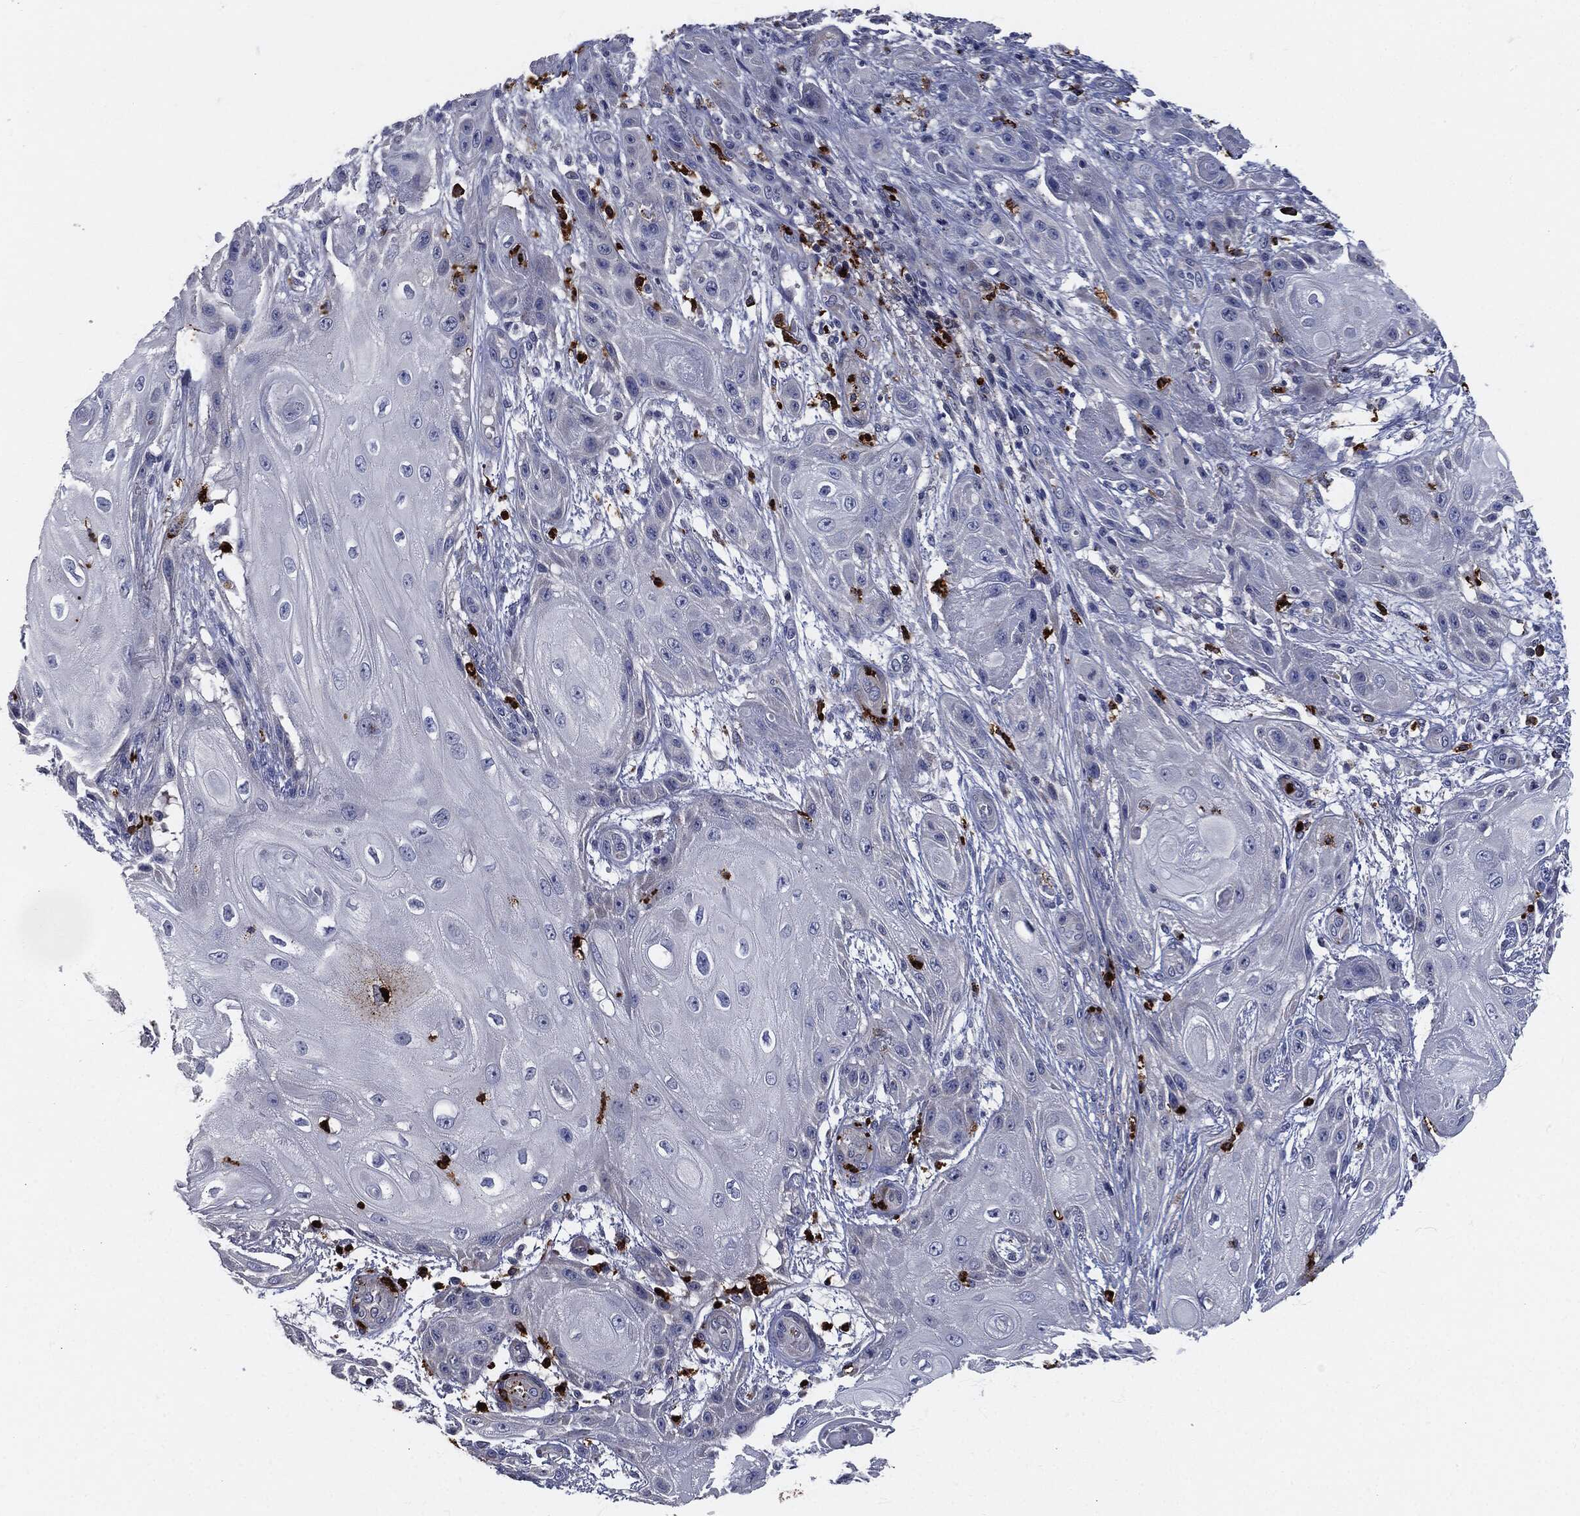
{"staining": {"intensity": "negative", "quantity": "none", "location": "none"}, "tissue": "skin cancer", "cell_type": "Tumor cells", "image_type": "cancer", "snomed": [{"axis": "morphology", "description": "Squamous cell carcinoma, NOS"}, {"axis": "topography", "description": "Skin"}], "caption": "The photomicrograph displays no staining of tumor cells in skin cancer. (DAB immunohistochemistry, high magnification).", "gene": "MPO", "patient": {"sex": "male", "age": 62}}